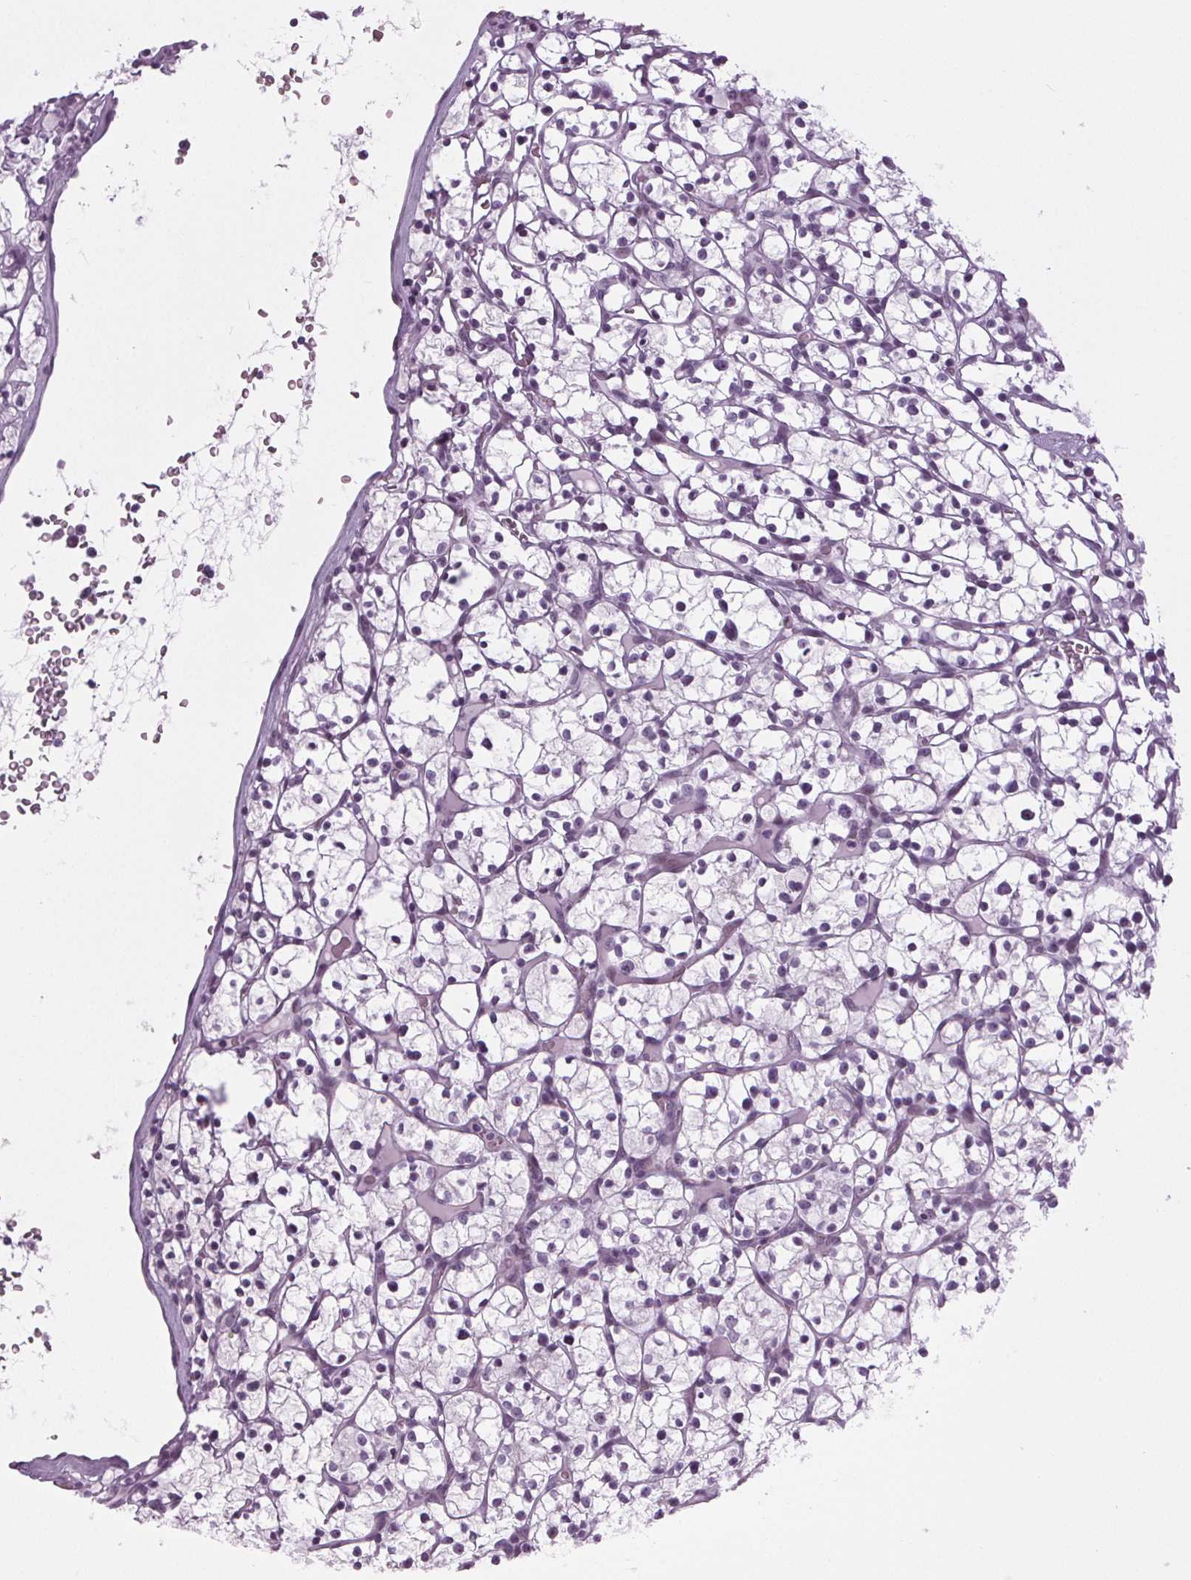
{"staining": {"intensity": "negative", "quantity": "none", "location": "none"}, "tissue": "renal cancer", "cell_type": "Tumor cells", "image_type": "cancer", "snomed": [{"axis": "morphology", "description": "Adenocarcinoma, NOS"}, {"axis": "topography", "description": "Kidney"}], "caption": "Immunohistochemistry photomicrograph of adenocarcinoma (renal) stained for a protein (brown), which shows no expression in tumor cells.", "gene": "IGF2BP1", "patient": {"sex": "female", "age": 64}}